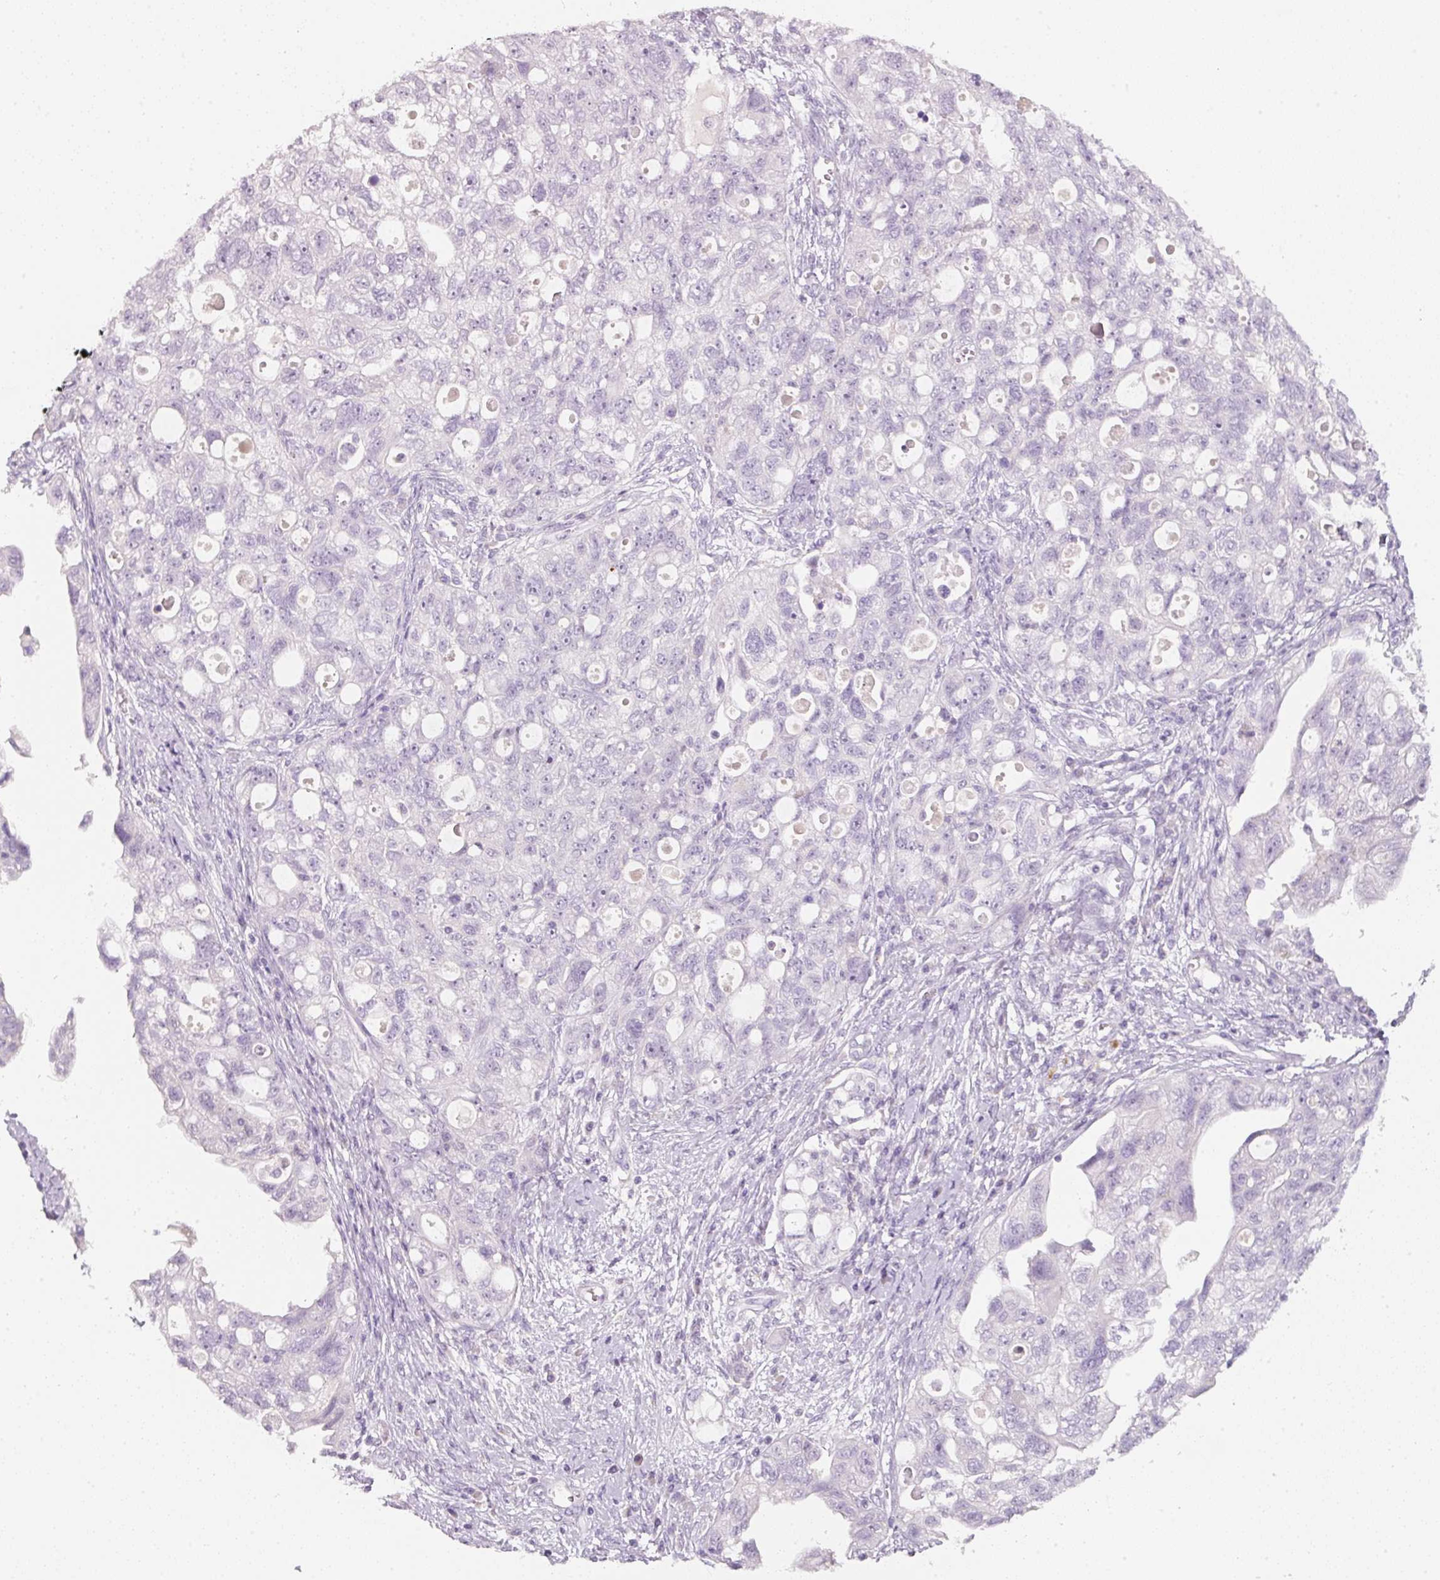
{"staining": {"intensity": "negative", "quantity": "none", "location": "none"}, "tissue": "ovarian cancer", "cell_type": "Tumor cells", "image_type": "cancer", "snomed": [{"axis": "morphology", "description": "Carcinoma, NOS"}, {"axis": "morphology", "description": "Cystadenocarcinoma, serous, NOS"}, {"axis": "topography", "description": "Ovary"}], "caption": "IHC histopathology image of human ovarian cancer (carcinoma) stained for a protein (brown), which displays no positivity in tumor cells.", "gene": "ENSG00000206549", "patient": {"sex": "female", "age": 69}}